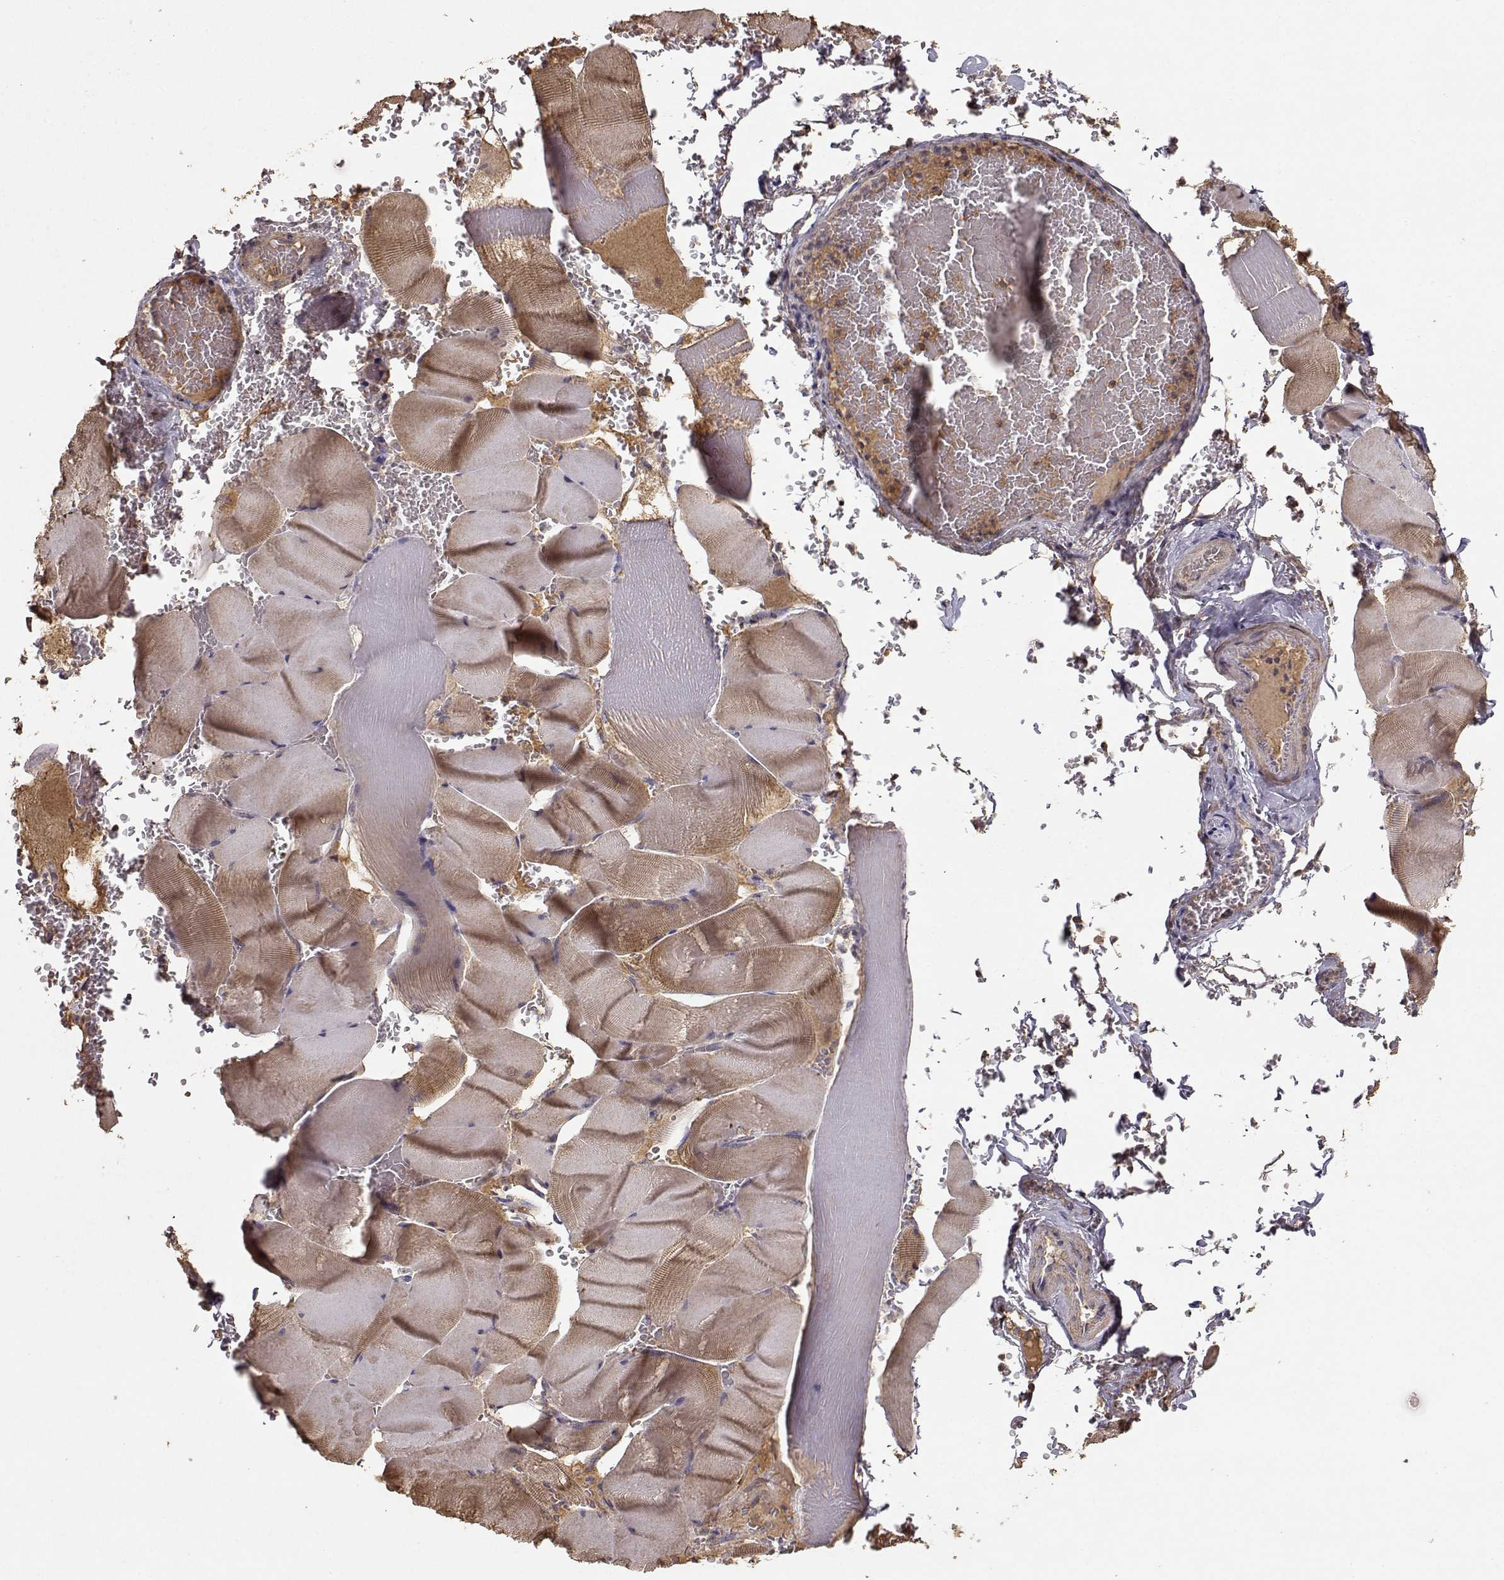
{"staining": {"intensity": "moderate", "quantity": "25%-75%", "location": "cytoplasmic/membranous"}, "tissue": "skeletal muscle", "cell_type": "Myocytes", "image_type": "normal", "snomed": [{"axis": "morphology", "description": "Normal tissue, NOS"}, {"axis": "topography", "description": "Skeletal muscle"}], "caption": "Myocytes show medium levels of moderate cytoplasmic/membranous positivity in approximately 25%-75% of cells in unremarkable human skeletal muscle. (DAB (3,3'-diaminobenzidine) = brown stain, brightfield microscopy at high magnification).", "gene": "TARS3", "patient": {"sex": "male", "age": 56}}